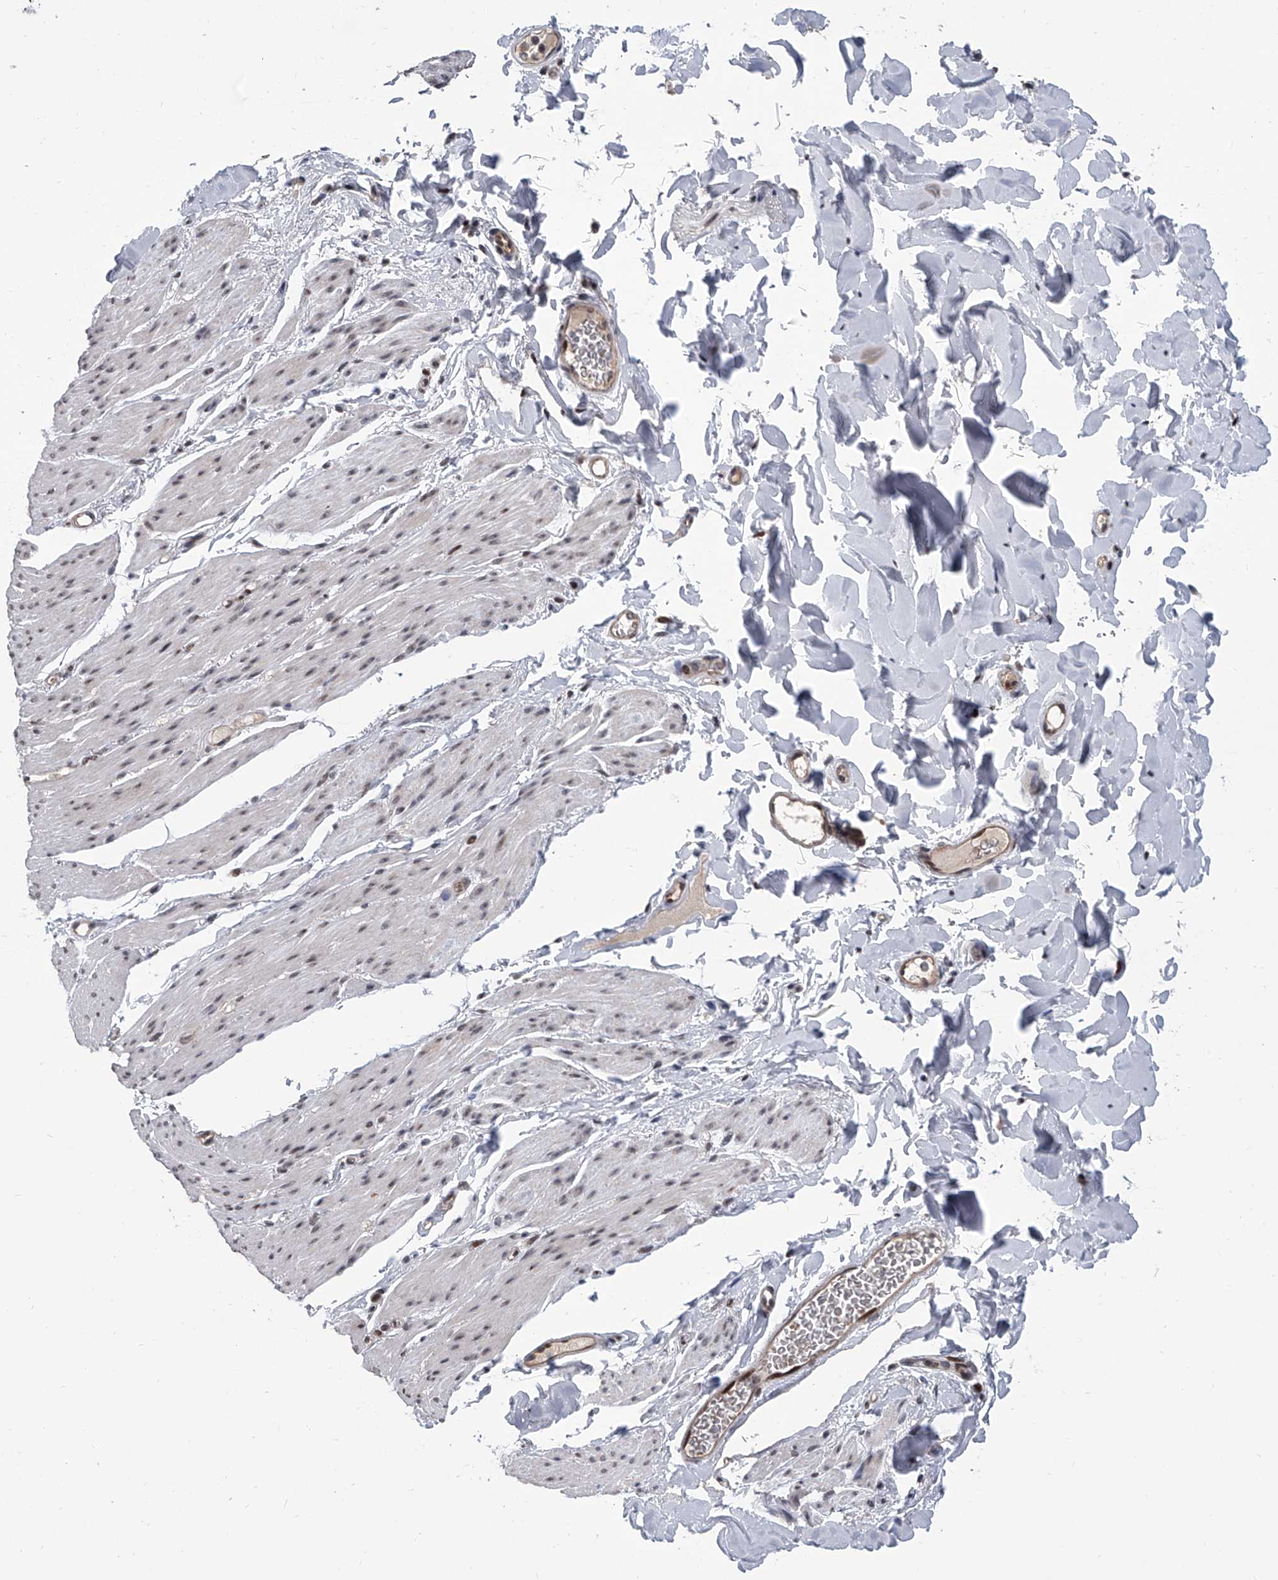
{"staining": {"intensity": "weak", "quantity": "<25%", "location": "nuclear"}, "tissue": "smooth muscle", "cell_type": "Smooth muscle cells", "image_type": "normal", "snomed": [{"axis": "morphology", "description": "Normal tissue, NOS"}, {"axis": "topography", "description": "Colon"}, {"axis": "topography", "description": "Peripheral nerve tissue"}], "caption": "This is an immunohistochemistry (IHC) micrograph of normal human smooth muscle. There is no expression in smooth muscle cells.", "gene": "ZNF426", "patient": {"sex": "female", "age": 61}}